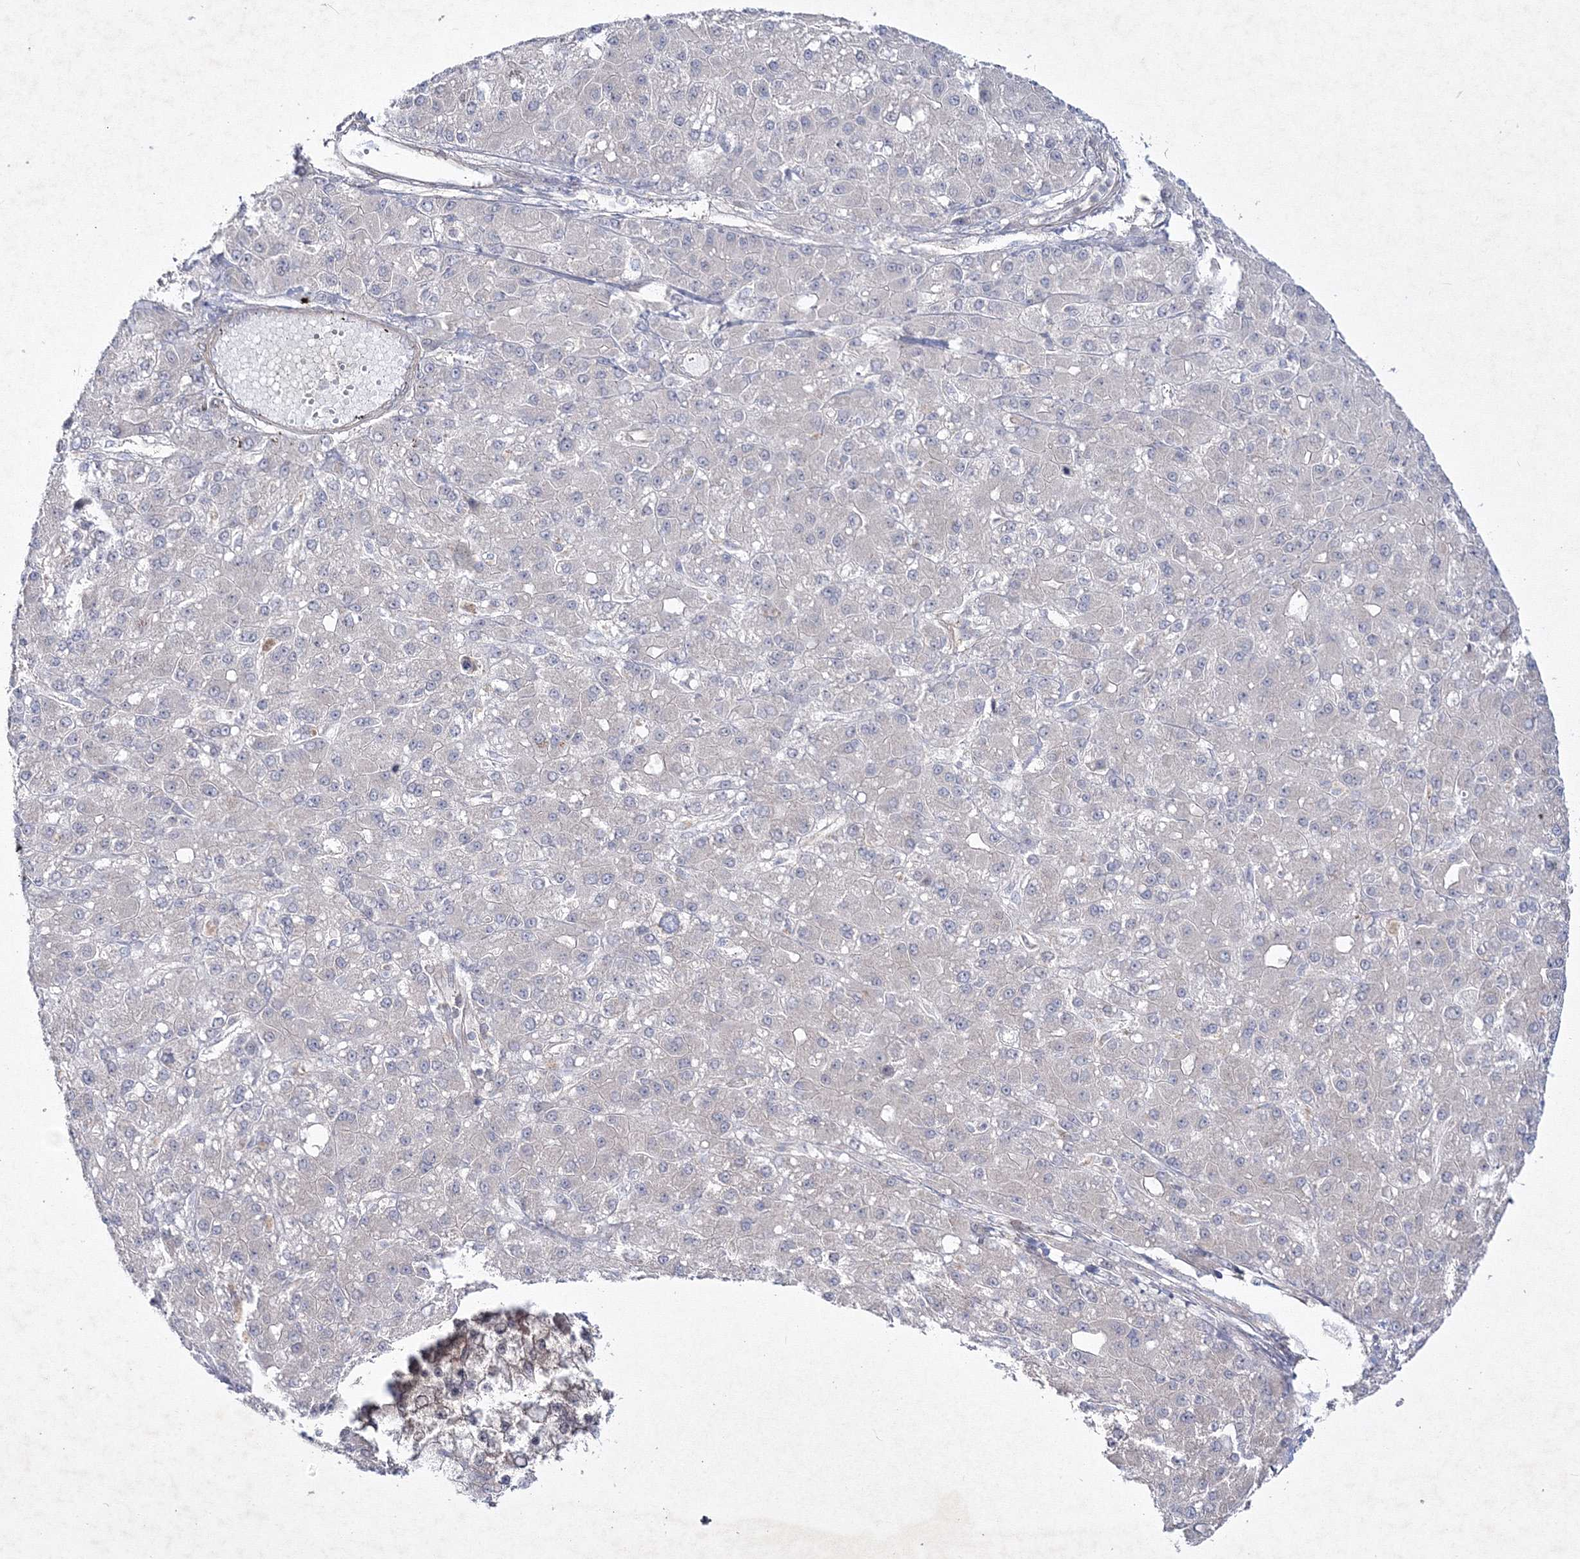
{"staining": {"intensity": "negative", "quantity": "none", "location": "none"}, "tissue": "liver cancer", "cell_type": "Tumor cells", "image_type": "cancer", "snomed": [{"axis": "morphology", "description": "Carcinoma, Hepatocellular, NOS"}, {"axis": "topography", "description": "Liver"}], "caption": "Immunohistochemistry image of neoplastic tissue: human liver cancer stained with DAB demonstrates no significant protein expression in tumor cells.", "gene": "IPMK", "patient": {"sex": "male", "age": 67}}